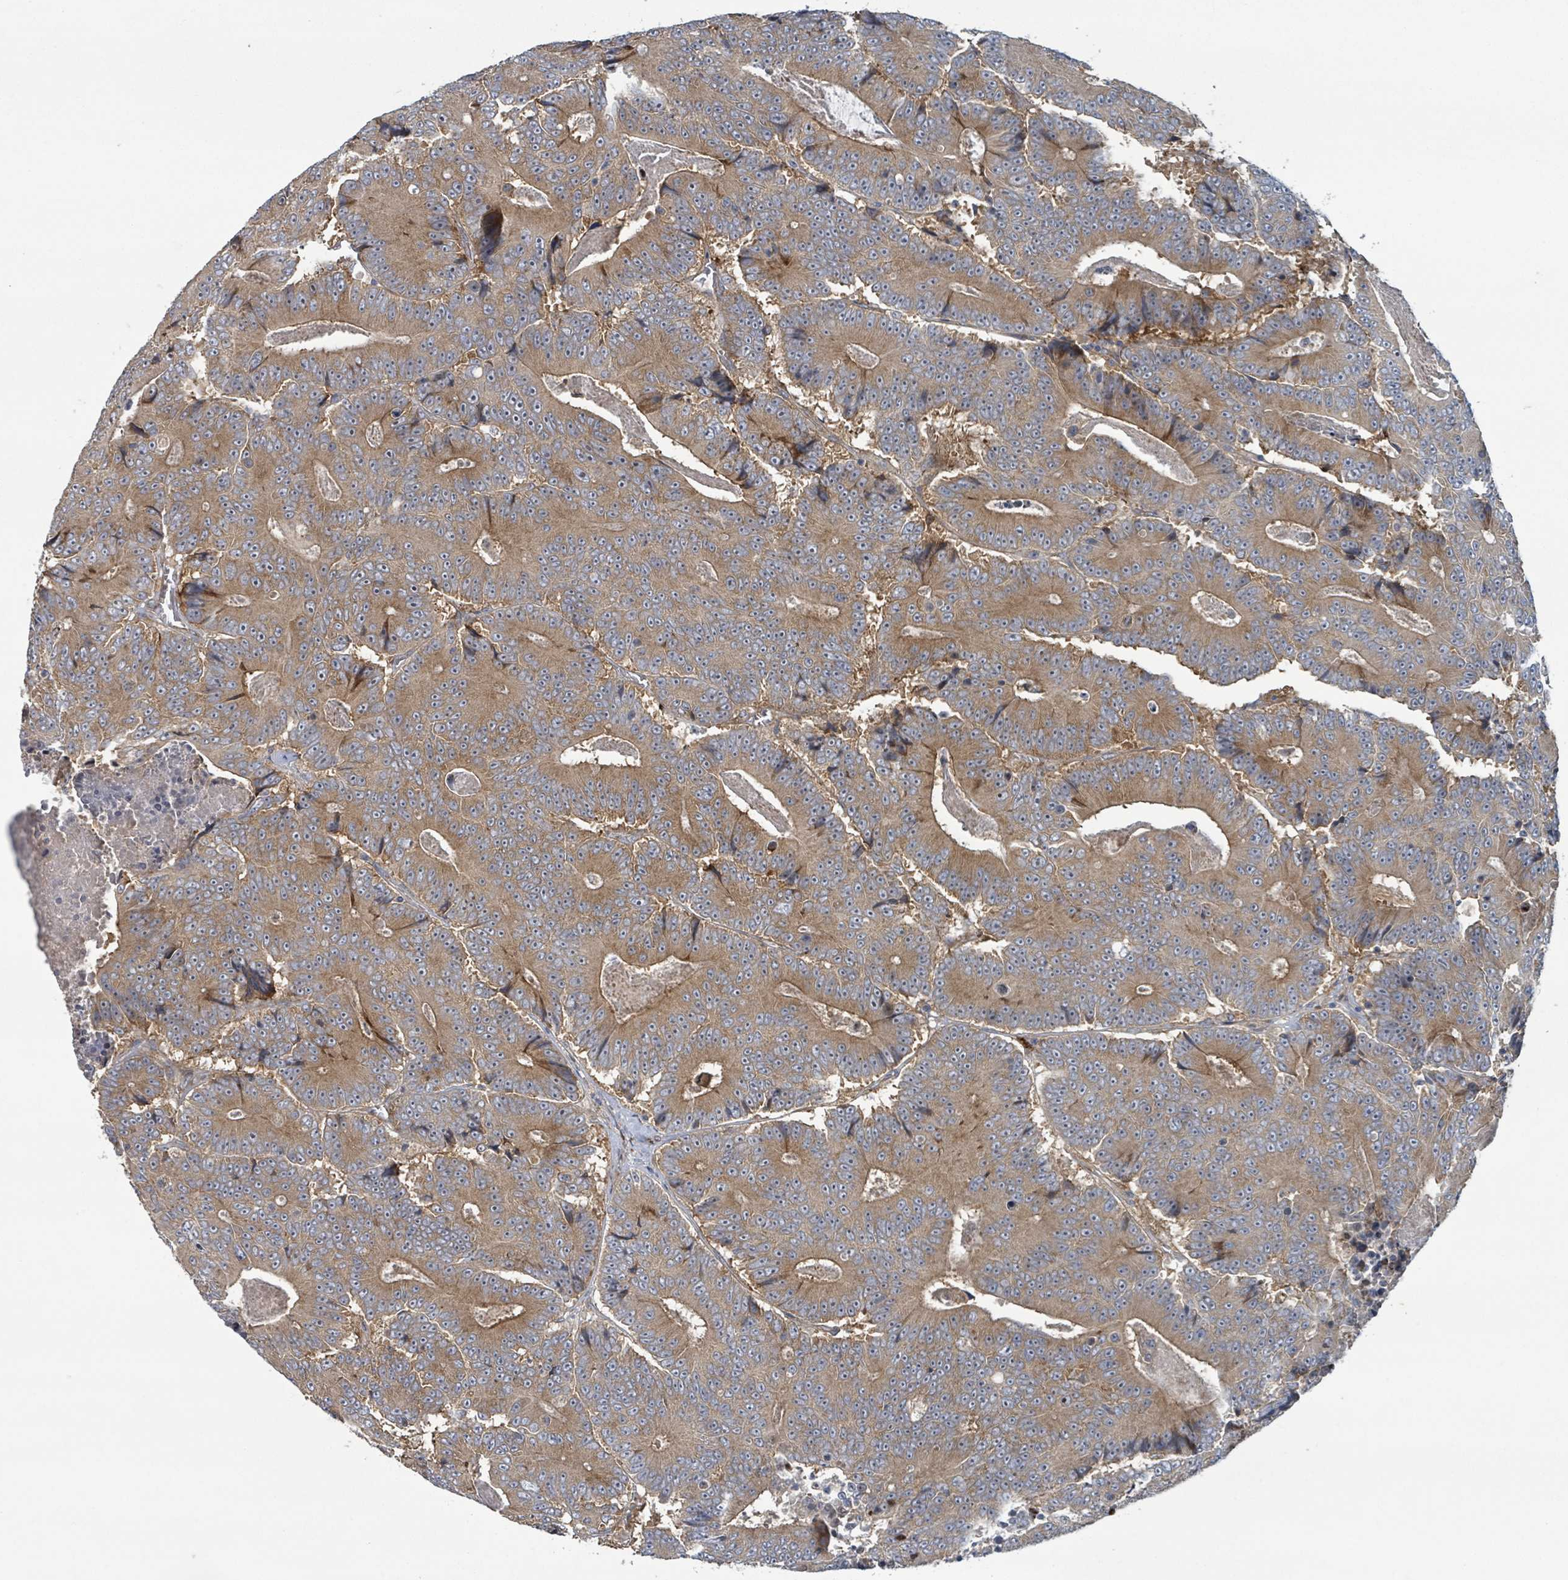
{"staining": {"intensity": "moderate", "quantity": ">75%", "location": "cytoplasmic/membranous"}, "tissue": "colorectal cancer", "cell_type": "Tumor cells", "image_type": "cancer", "snomed": [{"axis": "morphology", "description": "Adenocarcinoma, NOS"}, {"axis": "topography", "description": "Colon"}], "caption": "Protein expression by immunohistochemistry (IHC) exhibits moderate cytoplasmic/membranous expression in about >75% of tumor cells in colorectal cancer (adenocarcinoma). The protein of interest is stained brown, and the nuclei are stained in blue (DAB IHC with brightfield microscopy, high magnification).", "gene": "OR51E1", "patient": {"sex": "male", "age": 83}}